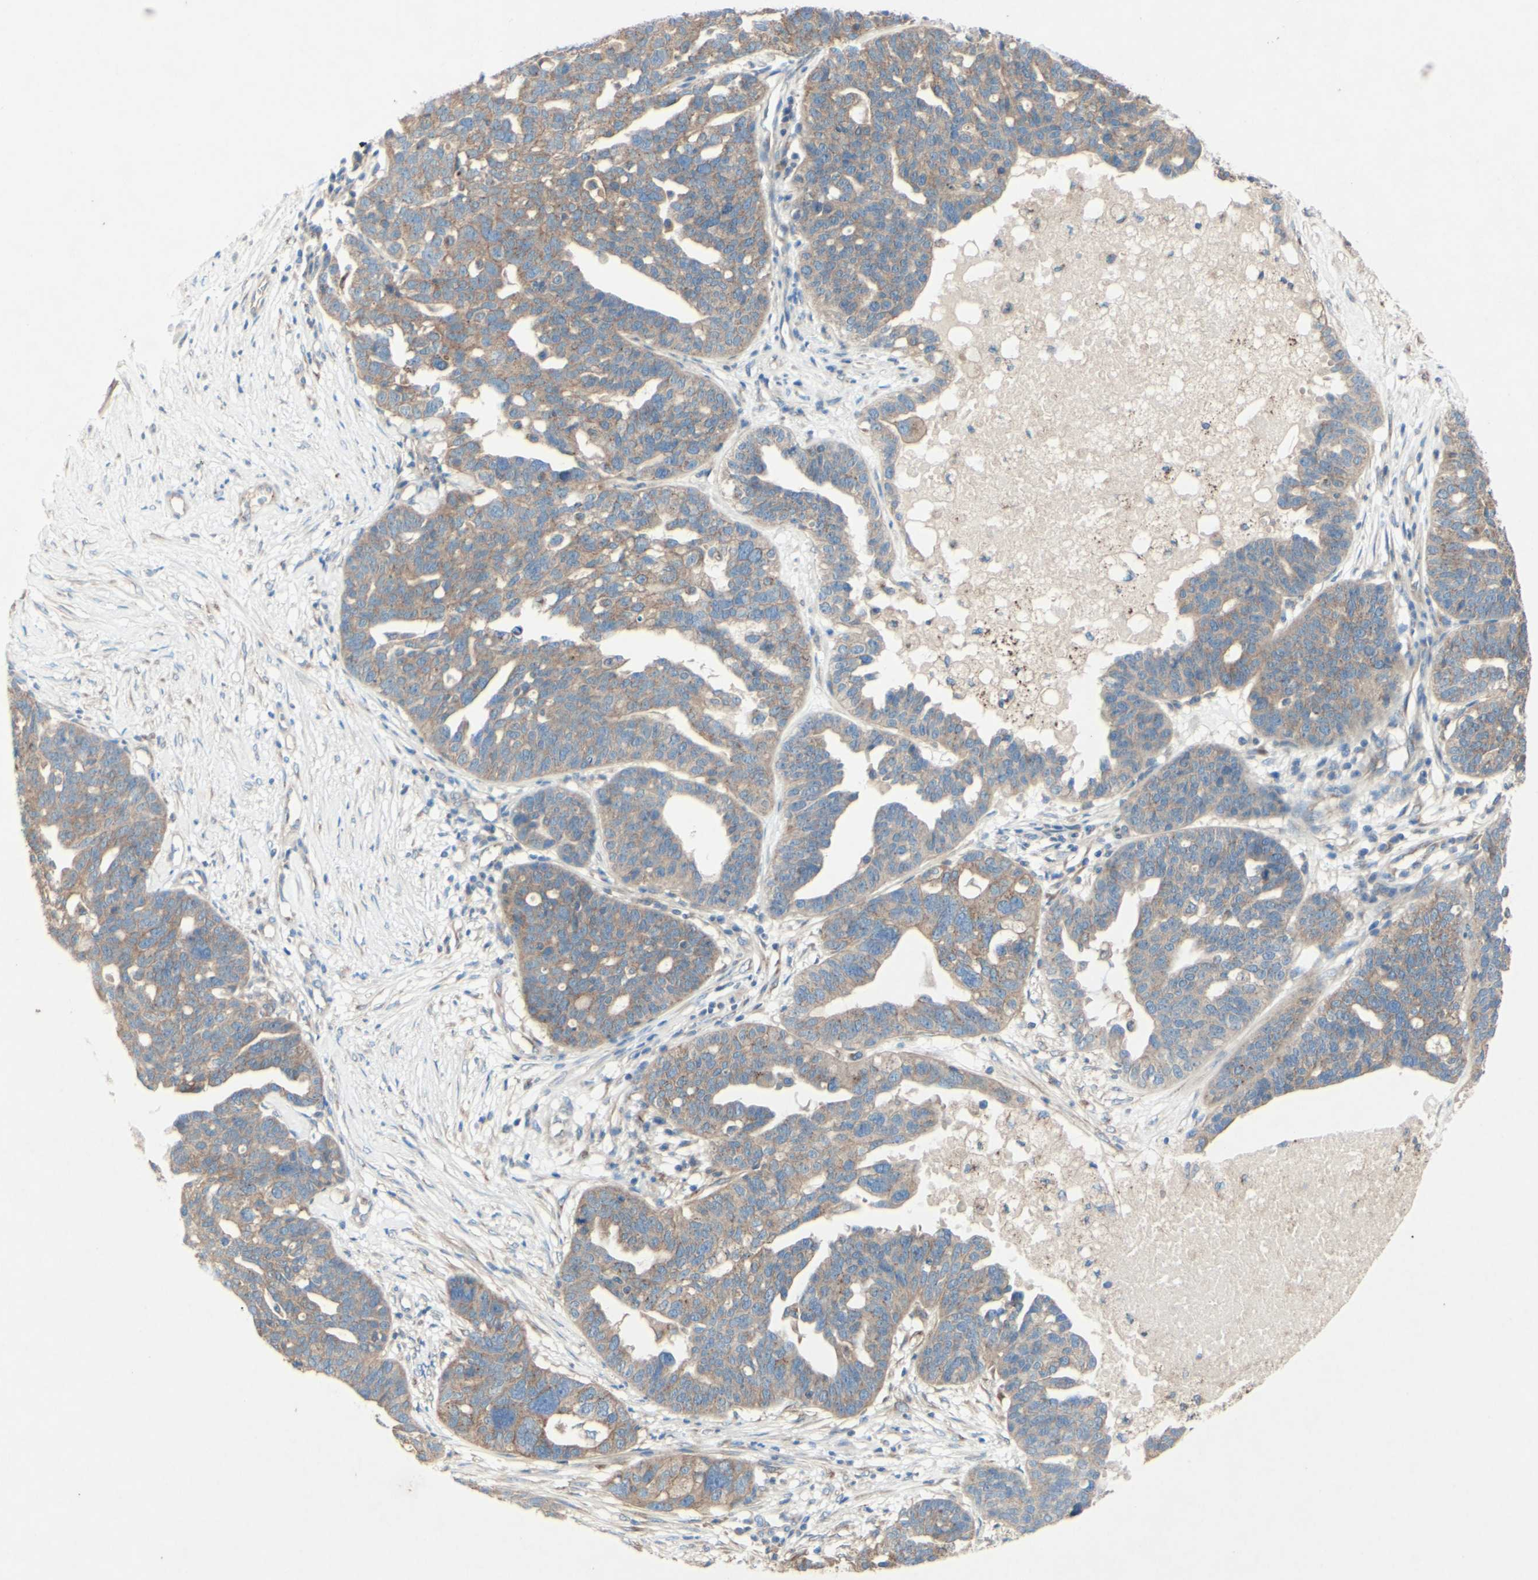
{"staining": {"intensity": "weak", "quantity": ">75%", "location": "cytoplasmic/membranous"}, "tissue": "ovarian cancer", "cell_type": "Tumor cells", "image_type": "cancer", "snomed": [{"axis": "morphology", "description": "Cystadenocarcinoma, serous, NOS"}, {"axis": "topography", "description": "Ovary"}], "caption": "Immunohistochemistry of human serous cystadenocarcinoma (ovarian) demonstrates low levels of weak cytoplasmic/membranous expression in about >75% of tumor cells.", "gene": "MTM1", "patient": {"sex": "female", "age": 59}}